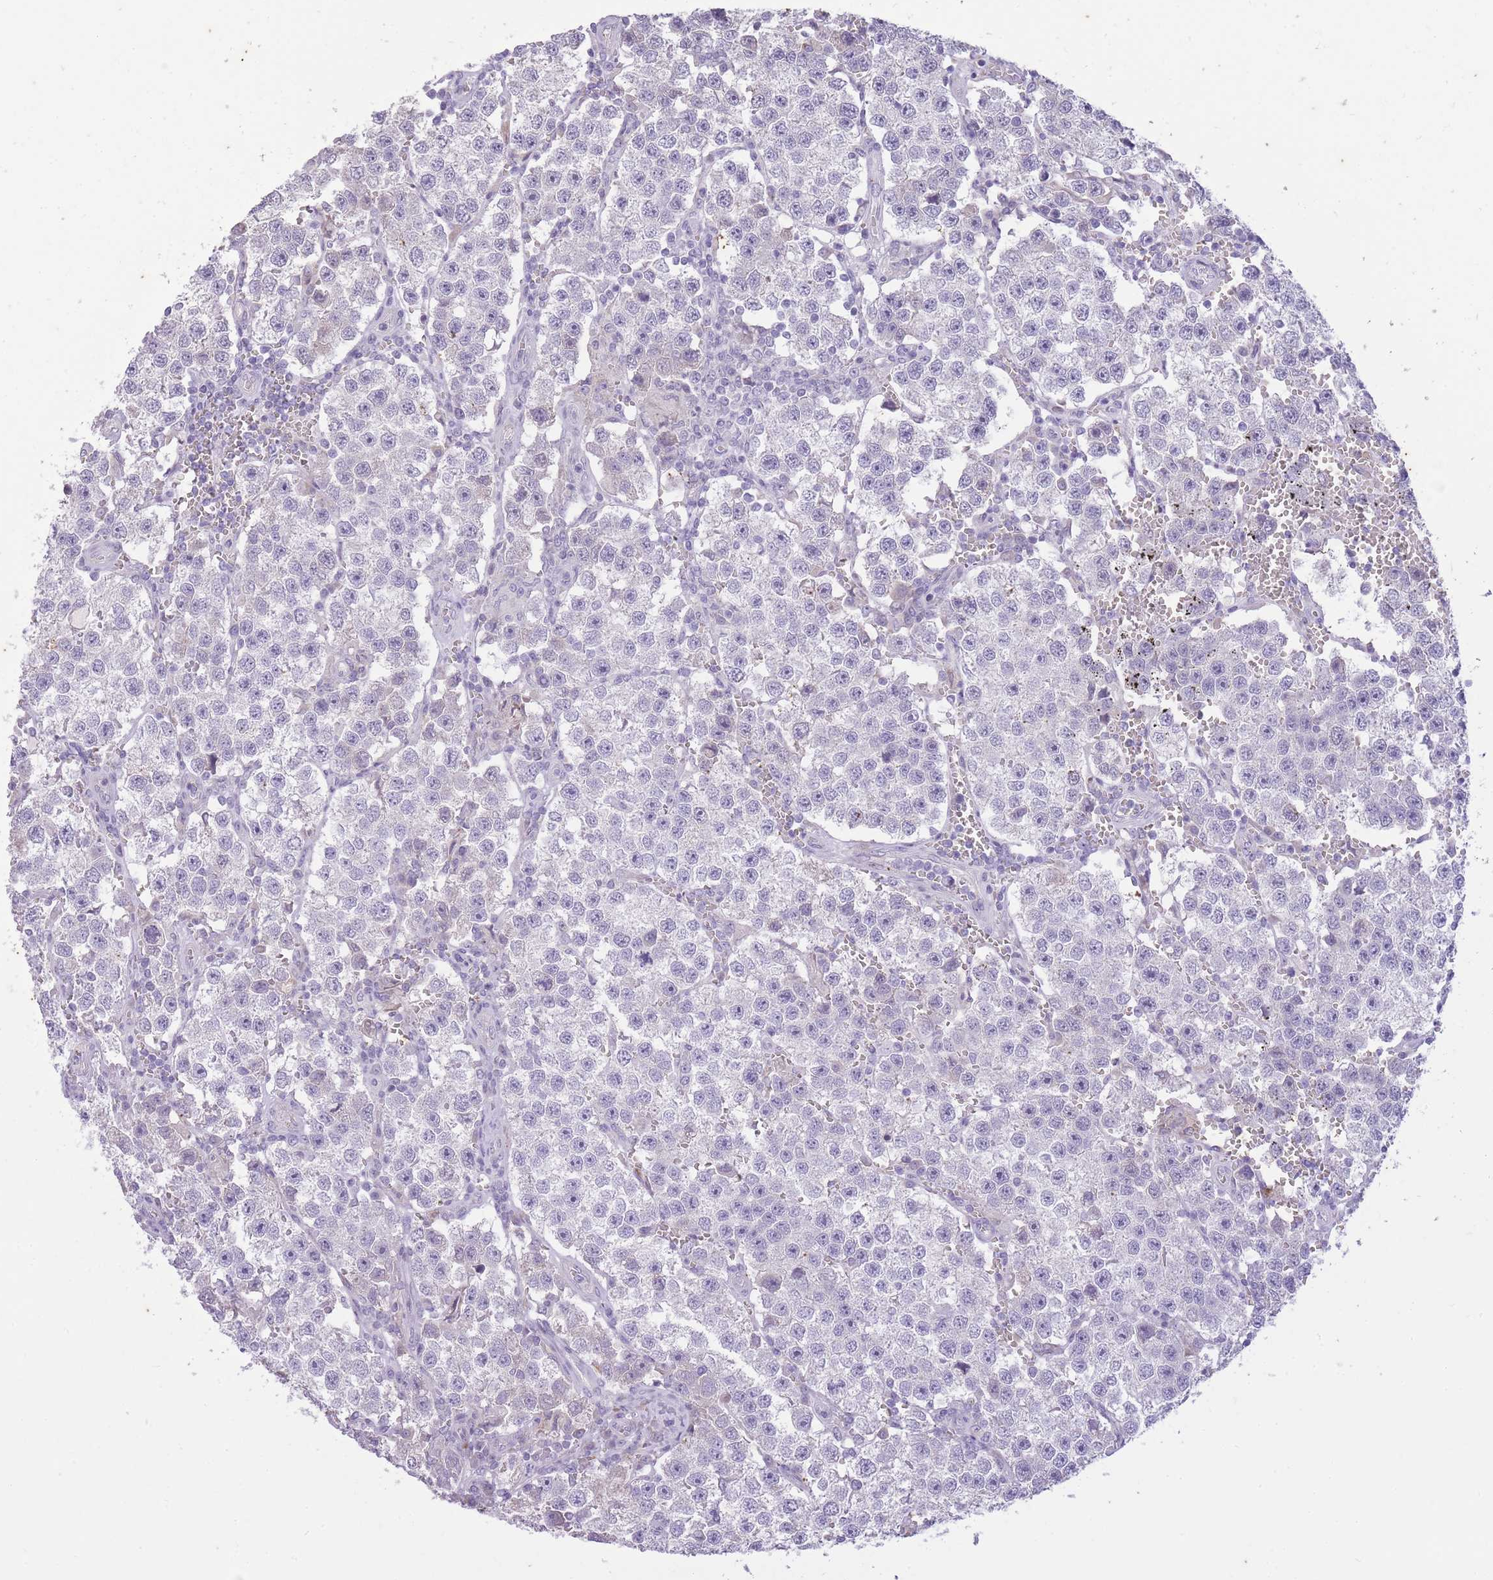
{"staining": {"intensity": "negative", "quantity": "none", "location": "none"}, "tissue": "testis cancer", "cell_type": "Tumor cells", "image_type": "cancer", "snomed": [{"axis": "morphology", "description": "Seminoma, NOS"}, {"axis": "topography", "description": "Testis"}], "caption": "High power microscopy photomicrograph of an immunohistochemistry histopathology image of testis cancer, revealing no significant expression in tumor cells. (Brightfield microscopy of DAB (3,3'-diaminobenzidine) immunohistochemistry at high magnification).", "gene": "CNTNAP3", "patient": {"sex": "male", "age": 37}}